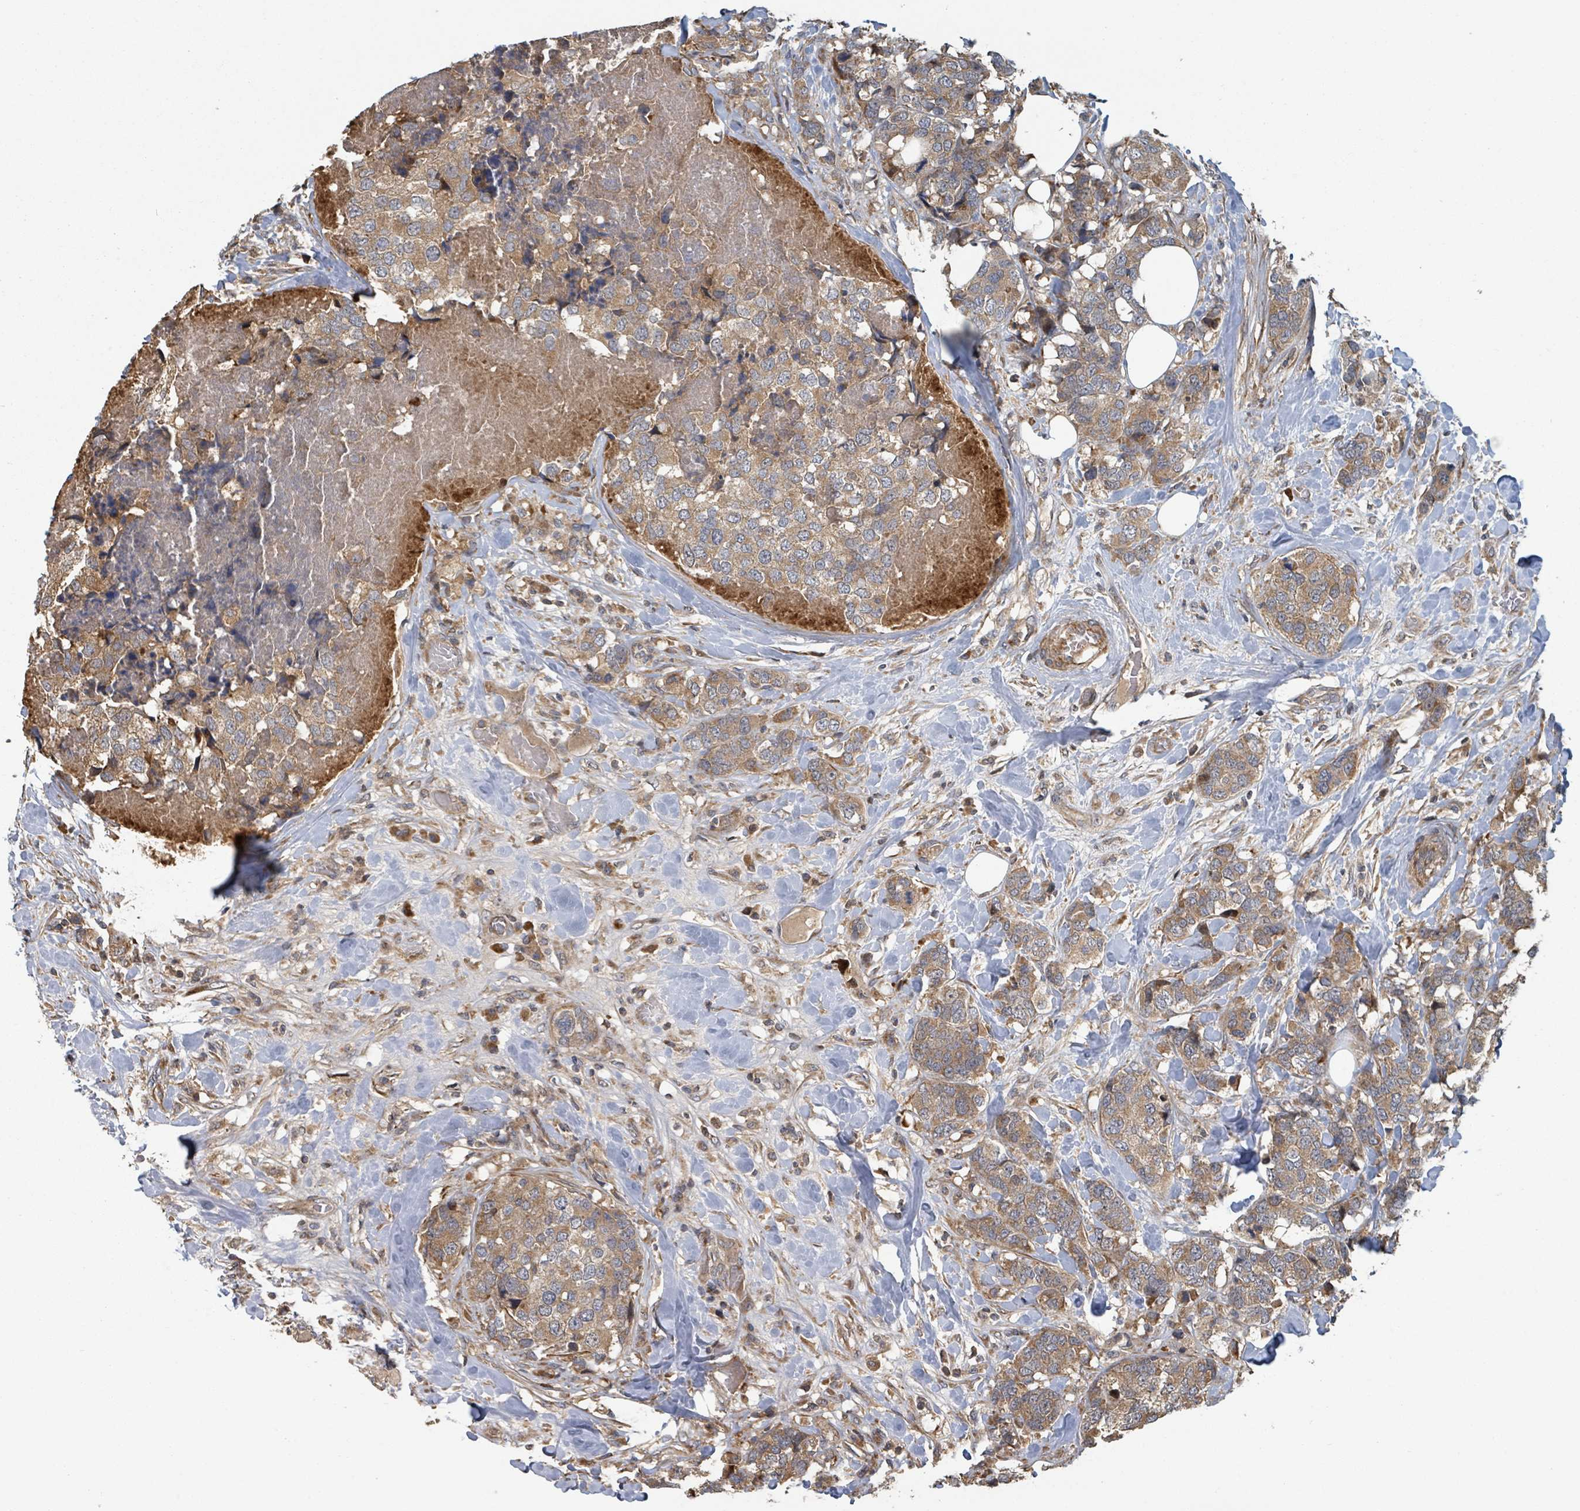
{"staining": {"intensity": "moderate", "quantity": ">75%", "location": "cytoplasmic/membranous"}, "tissue": "breast cancer", "cell_type": "Tumor cells", "image_type": "cancer", "snomed": [{"axis": "morphology", "description": "Lobular carcinoma"}, {"axis": "topography", "description": "Breast"}], "caption": "Moderate cytoplasmic/membranous protein positivity is appreciated in about >75% of tumor cells in breast cancer (lobular carcinoma).", "gene": "DPM1", "patient": {"sex": "female", "age": 59}}